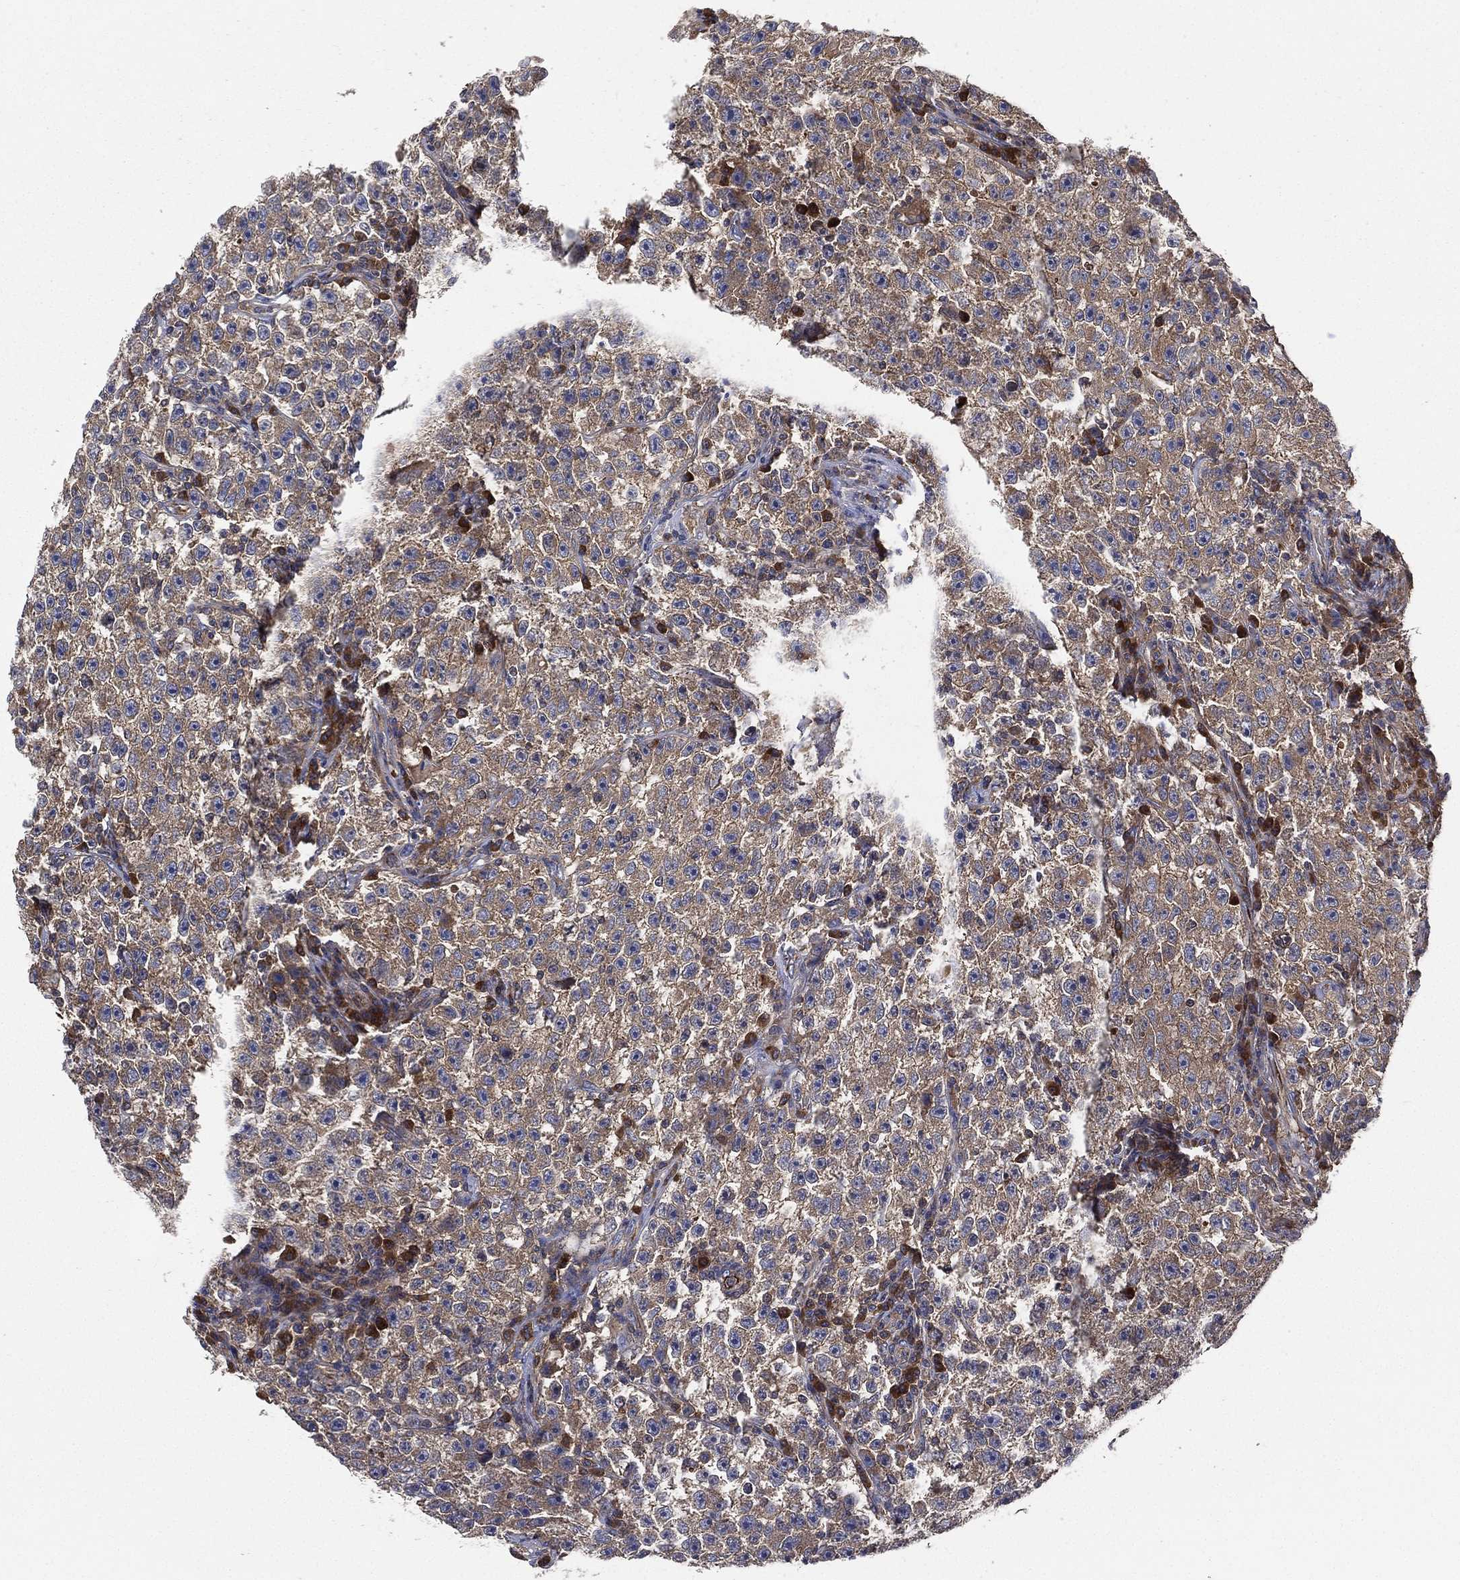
{"staining": {"intensity": "weak", "quantity": ">75%", "location": "cytoplasmic/membranous"}, "tissue": "testis cancer", "cell_type": "Tumor cells", "image_type": "cancer", "snomed": [{"axis": "morphology", "description": "Seminoma, NOS"}, {"axis": "topography", "description": "Testis"}], "caption": "Immunohistochemical staining of human seminoma (testis) demonstrates low levels of weak cytoplasmic/membranous staining in approximately >75% of tumor cells.", "gene": "SMPD3", "patient": {"sex": "male", "age": 22}}